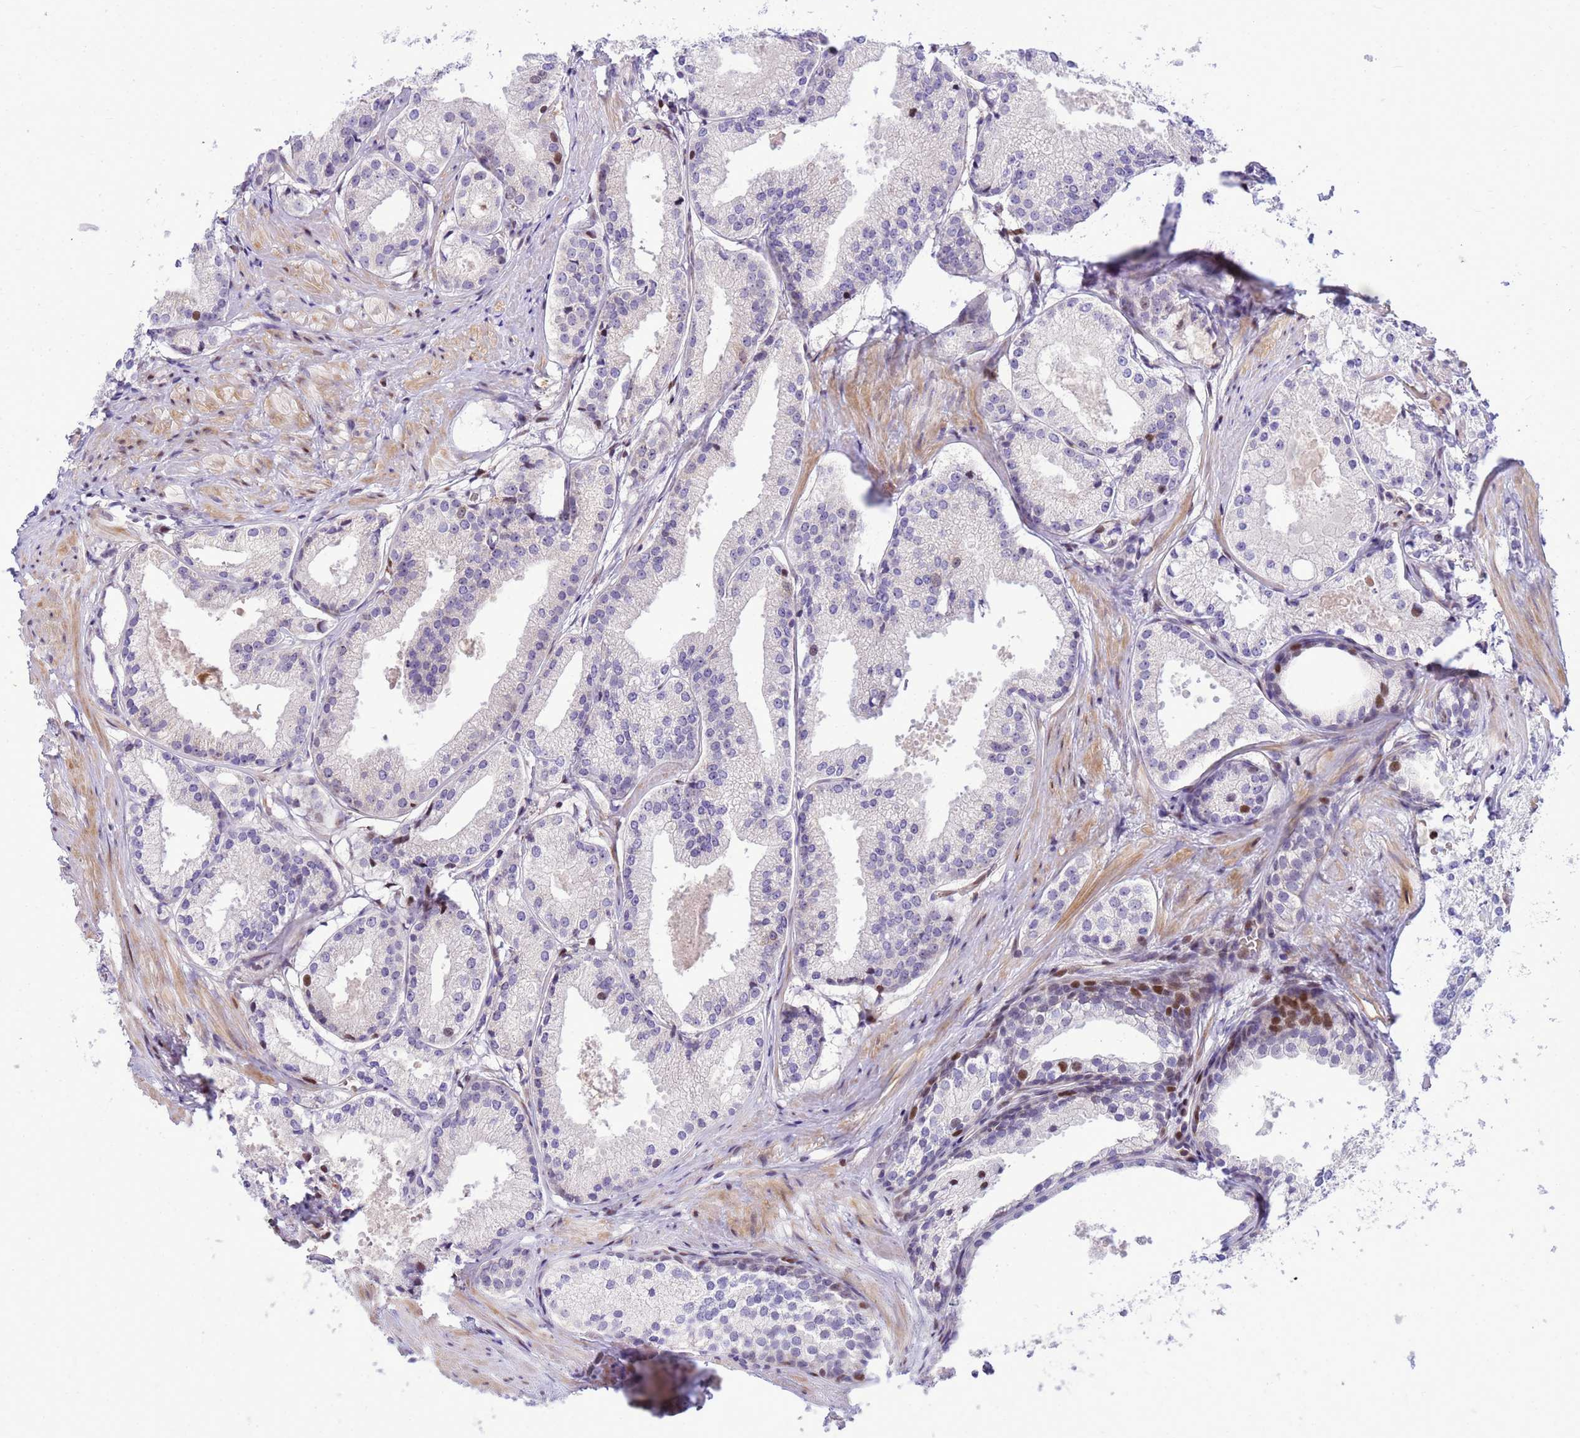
{"staining": {"intensity": "negative", "quantity": "none", "location": "none"}, "tissue": "prostate cancer", "cell_type": "Tumor cells", "image_type": "cancer", "snomed": [{"axis": "morphology", "description": "Adenocarcinoma, Low grade"}, {"axis": "topography", "description": "Prostate"}], "caption": "Prostate cancer stained for a protein using immunohistochemistry (IHC) exhibits no expression tumor cells.", "gene": "ADAMTS7", "patient": {"sex": "male", "age": 57}}